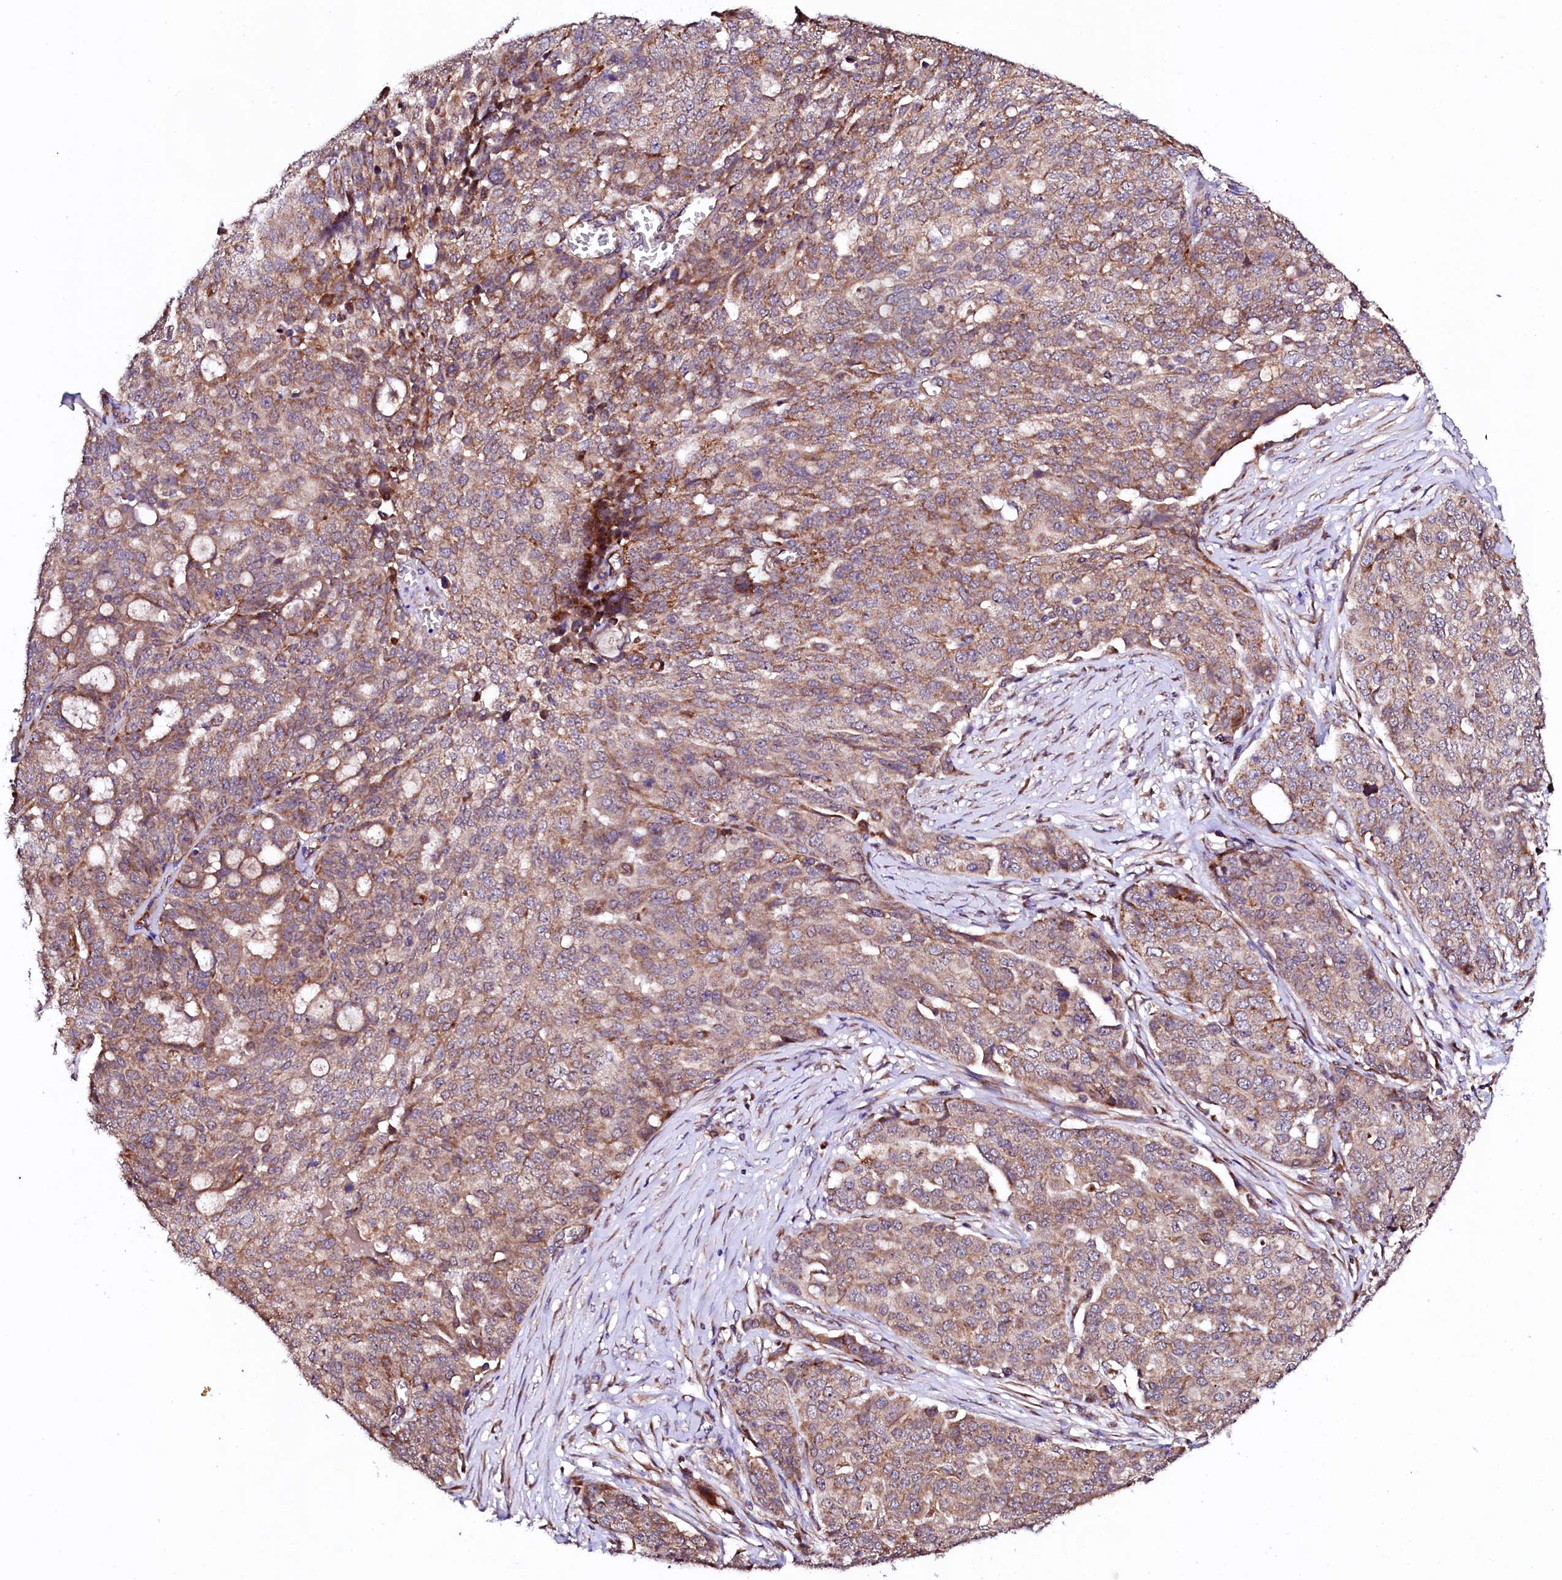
{"staining": {"intensity": "moderate", "quantity": ">75%", "location": "cytoplasmic/membranous"}, "tissue": "ovarian cancer", "cell_type": "Tumor cells", "image_type": "cancer", "snomed": [{"axis": "morphology", "description": "Cystadenocarcinoma, serous, NOS"}, {"axis": "topography", "description": "Soft tissue"}, {"axis": "topography", "description": "Ovary"}], "caption": "Brown immunohistochemical staining in human ovarian serous cystadenocarcinoma displays moderate cytoplasmic/membranous positivity in about >75% of tumor cells. (DAB IHC, brown staining for protein, blue staining for nuclei).", "gene": "UBE3C", "patient": {"sex": "female", "age": 57}}